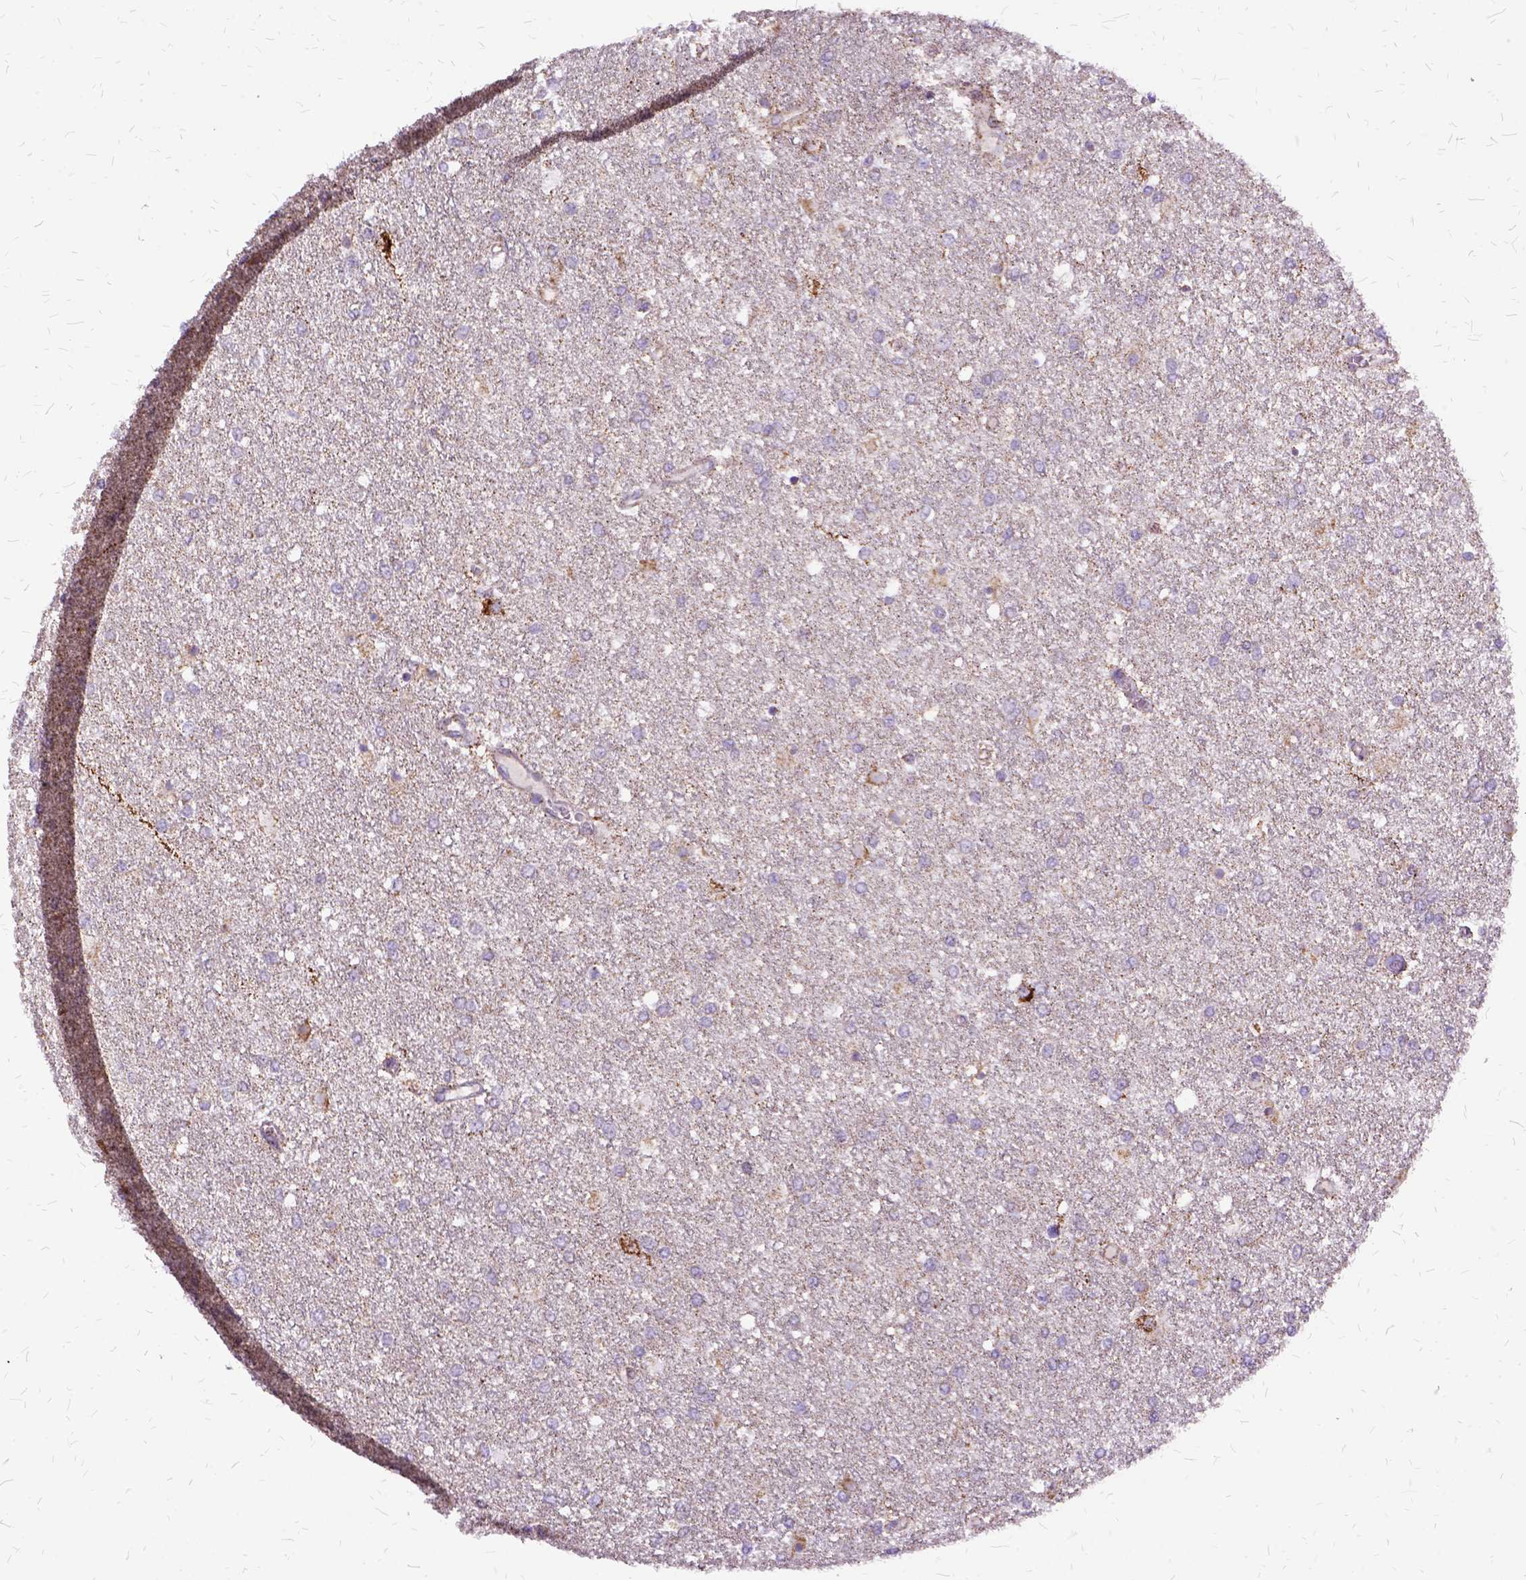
{"staining": {"intensity": "negative", "quantity": "none", "location": "none"}, "tissue": "glioma", "cell_type": "Tumor cells", "image_type": "cancer", "snomed": [{"axis": "morphology", "description": "Glioma, malignant, High grade"}, {"axis": "topography", "description": "Brain"}], "caption": "High magnification brightfield microscopy of high-grade glioma (malignant) stained with DAB (brown) and counterstained with hematoxylin (blue): tumor cells show no significant expression.", "gene": "OXCT1", "patient": {"sex": "female", "age": 61}}